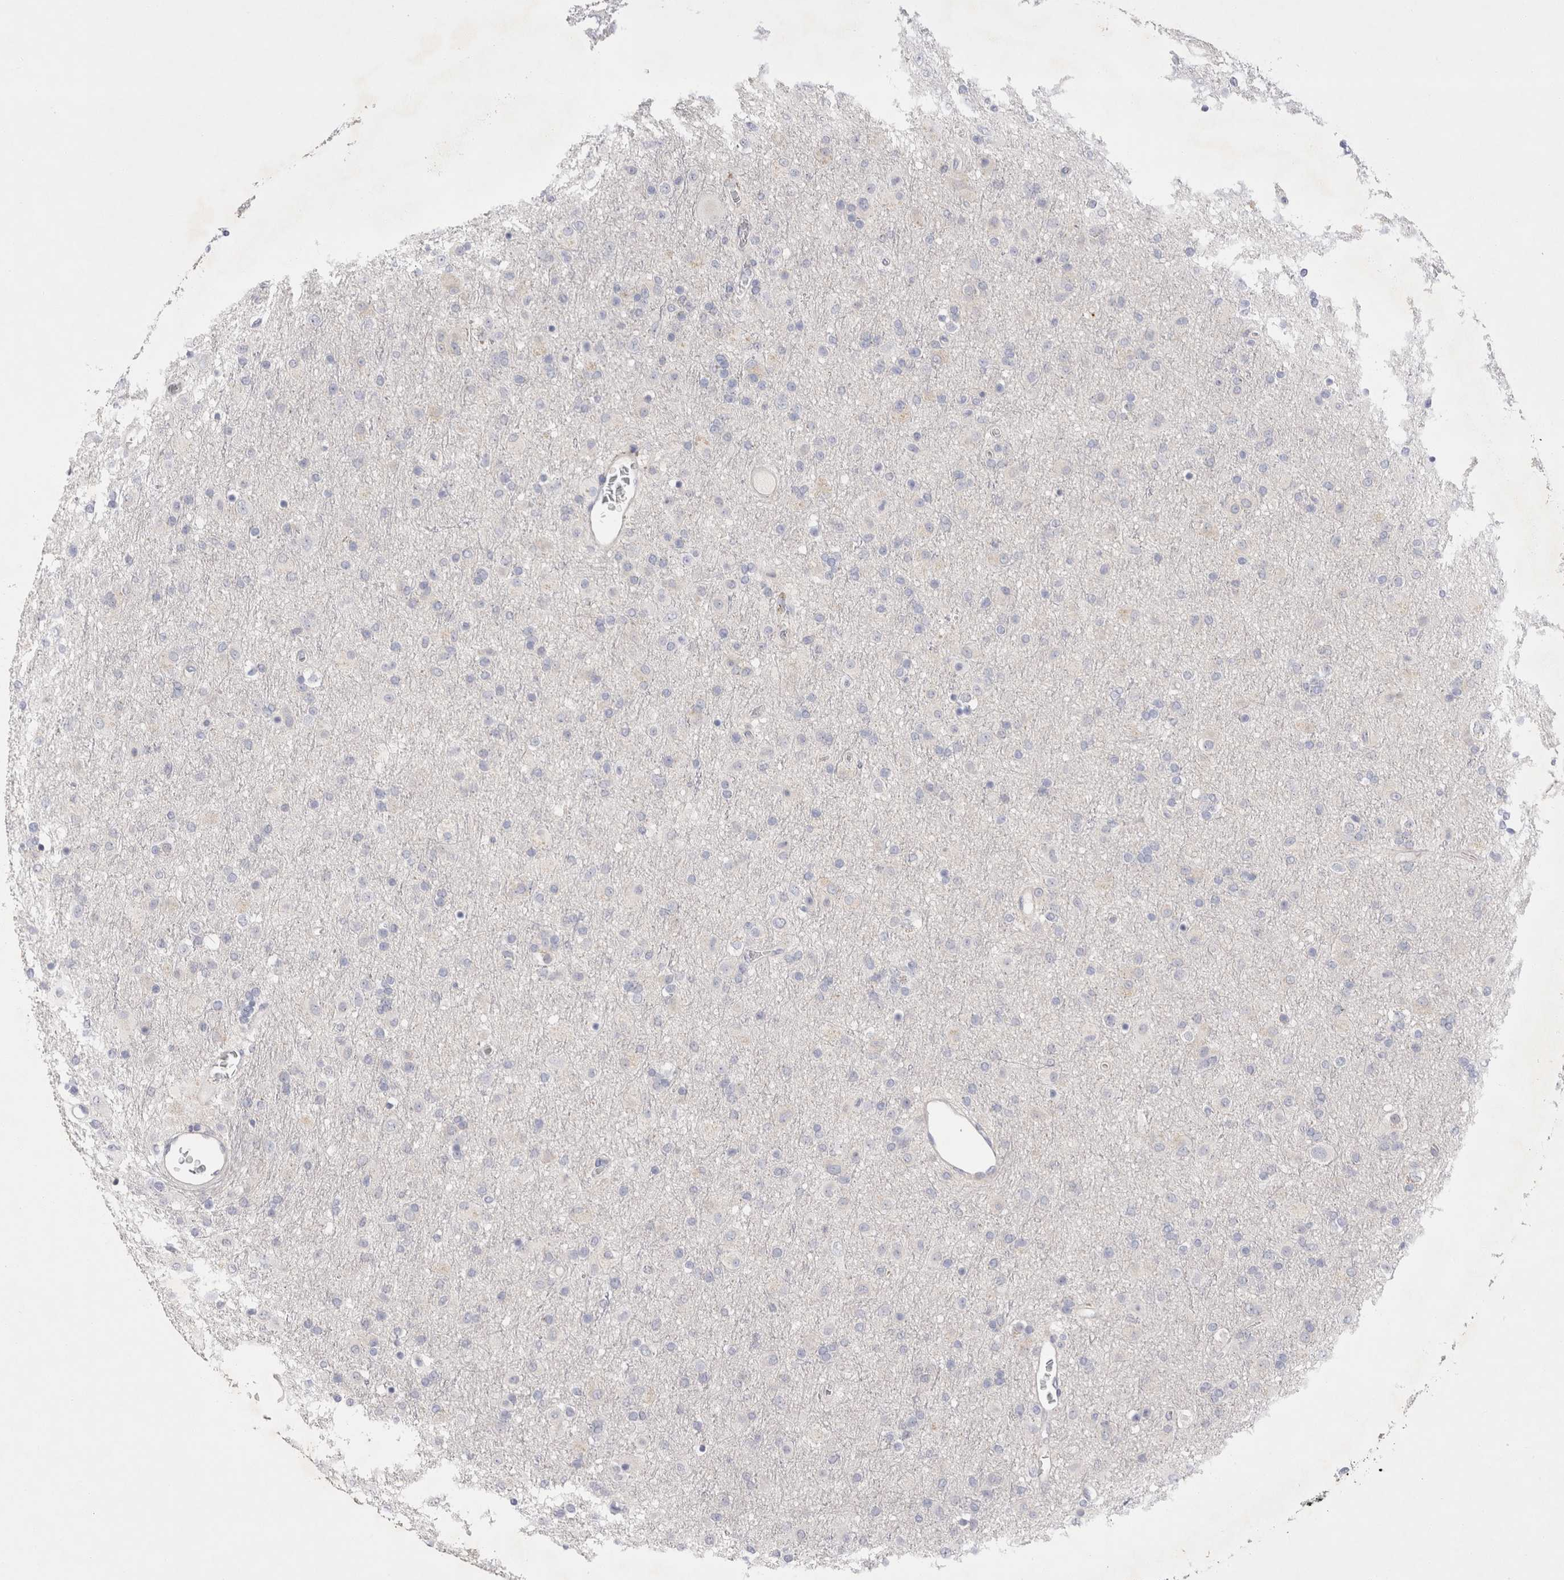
{"staining": {"intensity": "negative", "quantity": "none", "location": "none"}, "tissue": "glioma", "cell_type": "Tumor cells", "image_type": "cancer", "snomed": [{"axis": "morphology", "description": "Glioma, malignant, Low grade"}, {"axis": "topography", "description": "Brain"}], "caption": "A micrograph of malignant low-grade glioma stained for a protein displays no brown staining in tumor cells. (Immunohistochemistry (ihc), brightfield microscopy, high magnification).", "gene": "SPINK2", "patient": {"sex": "male", "age": 65}}